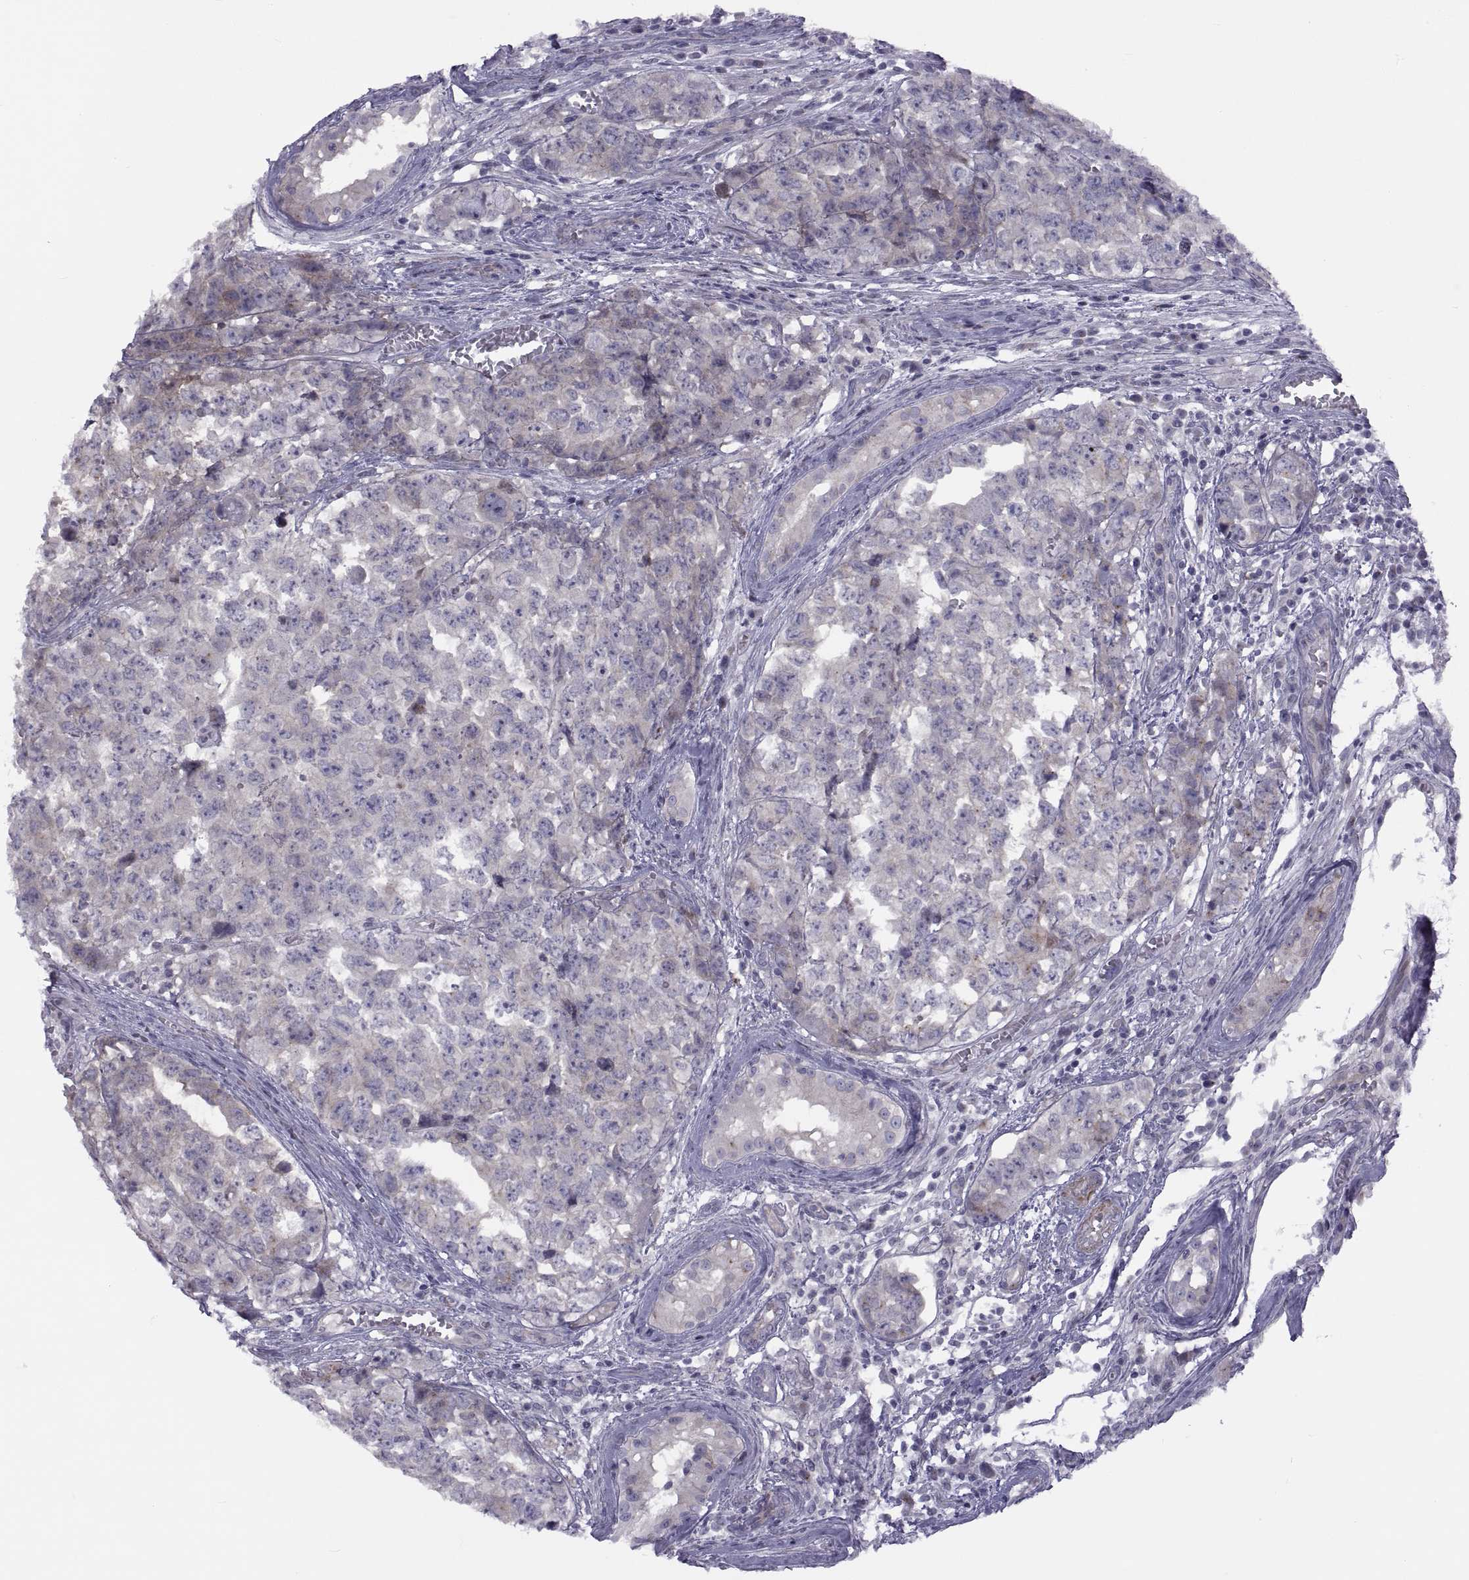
{"staining": {"intensity": "weak", "quantity": "<25%", "location": "cytoplasmic/membranous"}, "tissue": "testis cancer", "cell_type": "Tumor cells", "image_type": "cancer", "snomed": [{"axis": "morphology", "description": "Carcinoma, Embryonal, NOS"}, {"axis": "topography", "description": "Testis"}], "caption": "Histopathology image shows no significant protein staining in tumor cells of testis cancer. (Brightfield microscopy of DAB (3,3'-diaminobenzidine) immunohistochemistry at high magnification).", "gene": "TMEM158", "patient": {"sex": "male", "age": 23}}